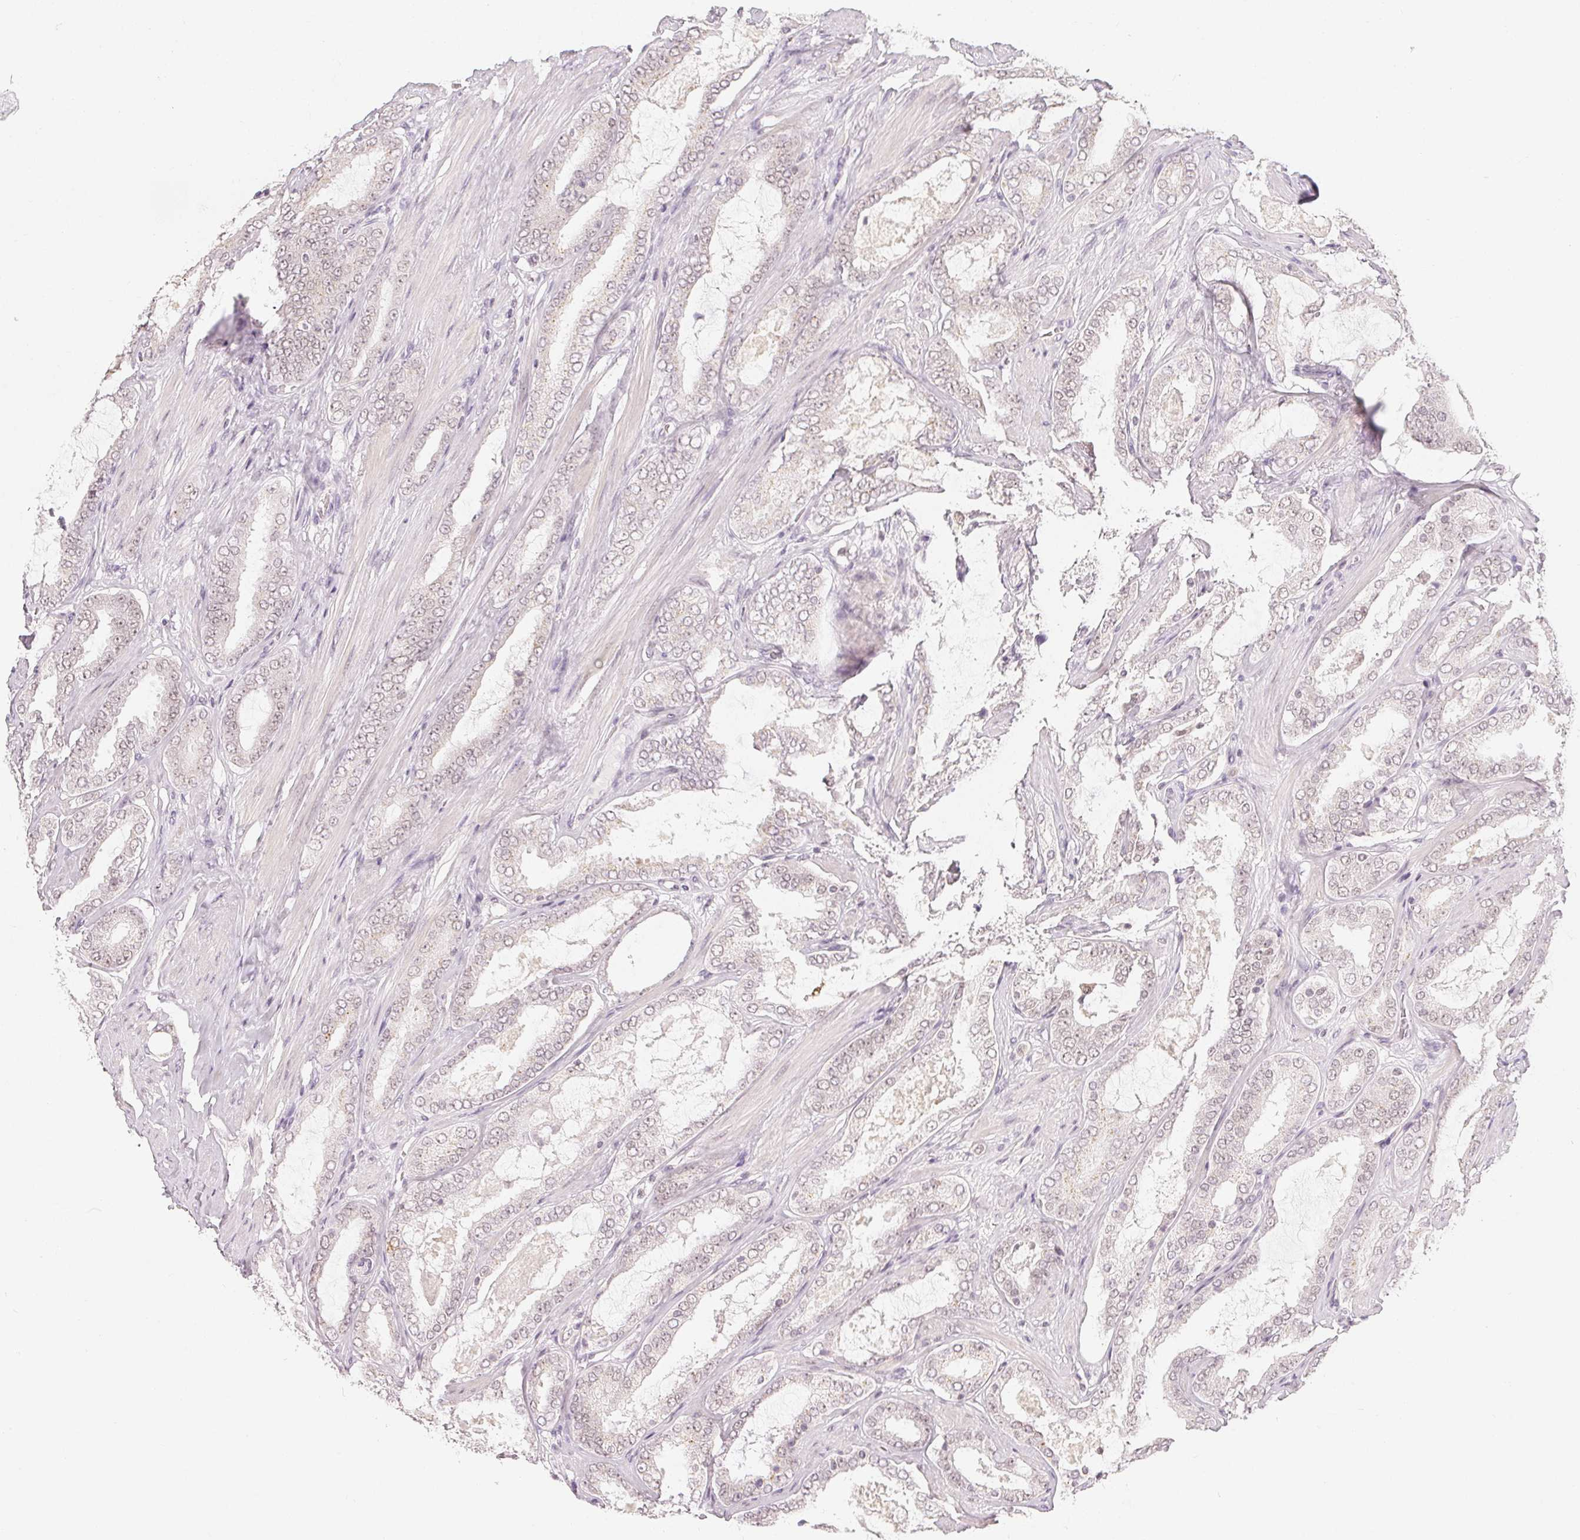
{"staining": {"intensity": "negative", "quantity": "none", "location": "none"}, "tissue": "prostate cancer", "cell_type": "Tumor cells", "image_type": "cancer", "snomed": [{"axis": "morphology", "description": "Adenocarcinoma, High grade"}, {"axis": "topography", "description": "Prostate"}], "caption": "Tumor cells show no significant expression in high-grade adenocarcinoma (prostate). (Stains: DAB IHC with hematoxylin counter stain, Microscopy: brightfield microscopy at high magnification).", "gene": "NXF3", "patient": {"sex": "male", "age": 63}}